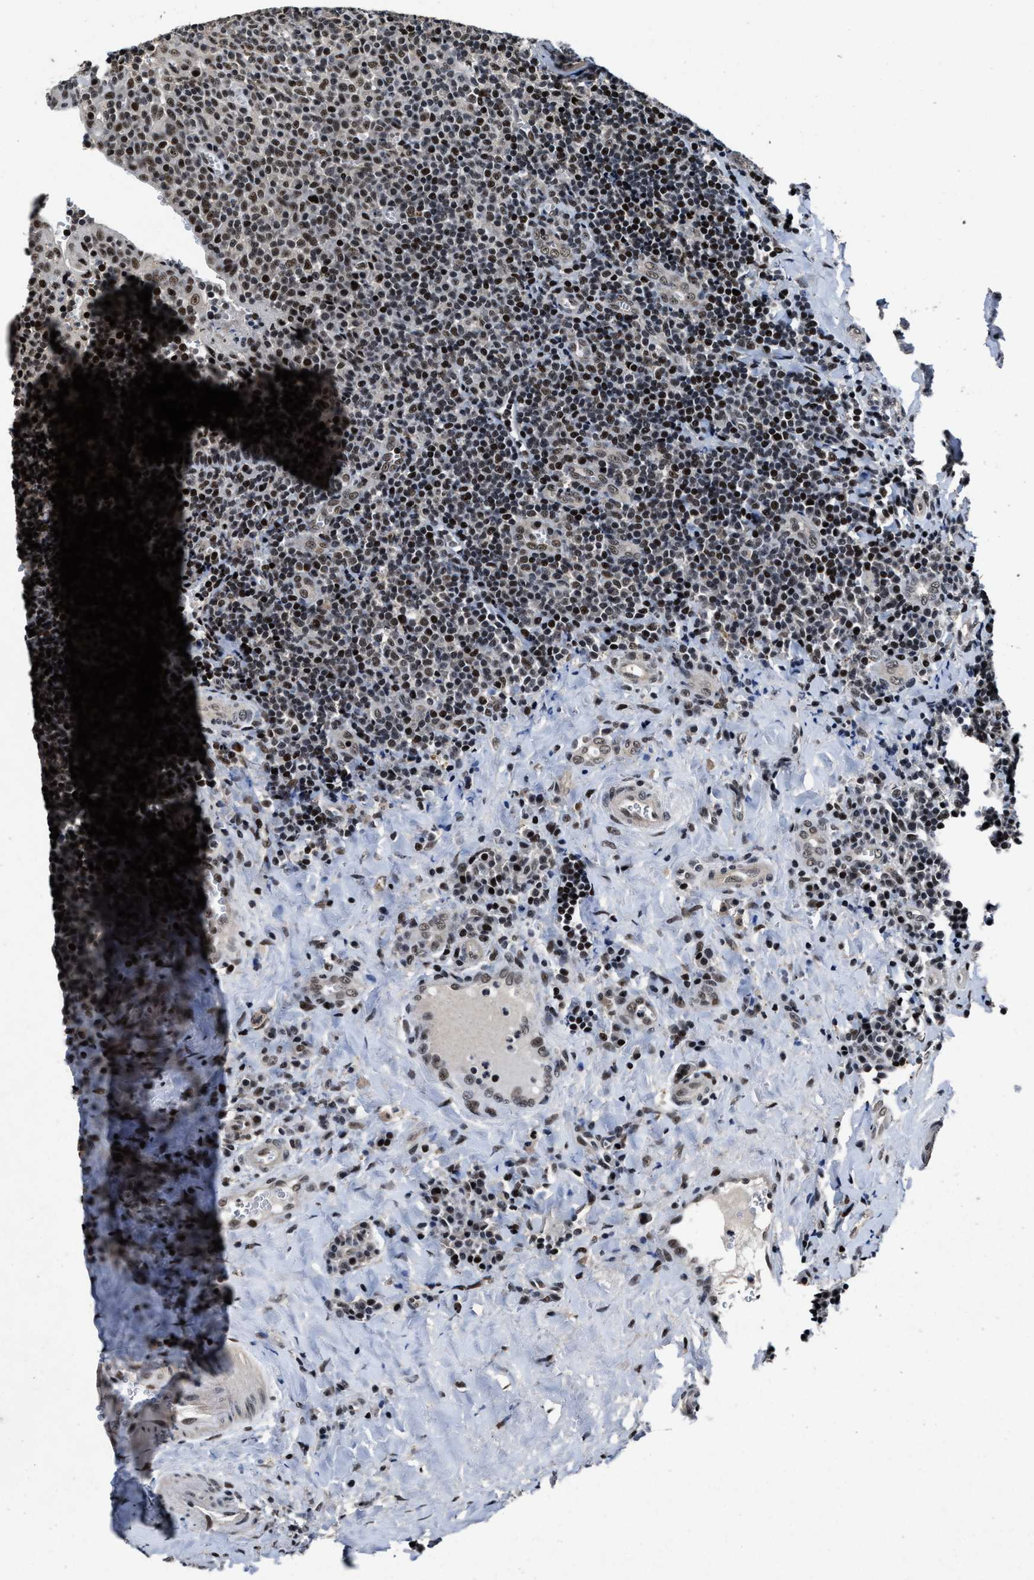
{"staining": {"intensity": "moderate", "quantity": "25%-75%", "location": "nuclear"}, "tissue": "tonsil", "cell_type": "Germinal center cells", "image_type": "normal", "snomed": [{"axis": "morphology", "description": "Normal tissue, NOS"}, {"axis": "morphology", "description": "Inflammation, NOS"}, {"axis": "topography", "description": "Tonsil"}], "caption": "This histopathology image demonstrates immunohistochemistry (IHC) staining of normal human tonsil, with medium moderate nuclear staining in about 25%-75% of germinal center cells.", "gene": "ZNF233", "patient": {"sex": "female", "age": 31}}